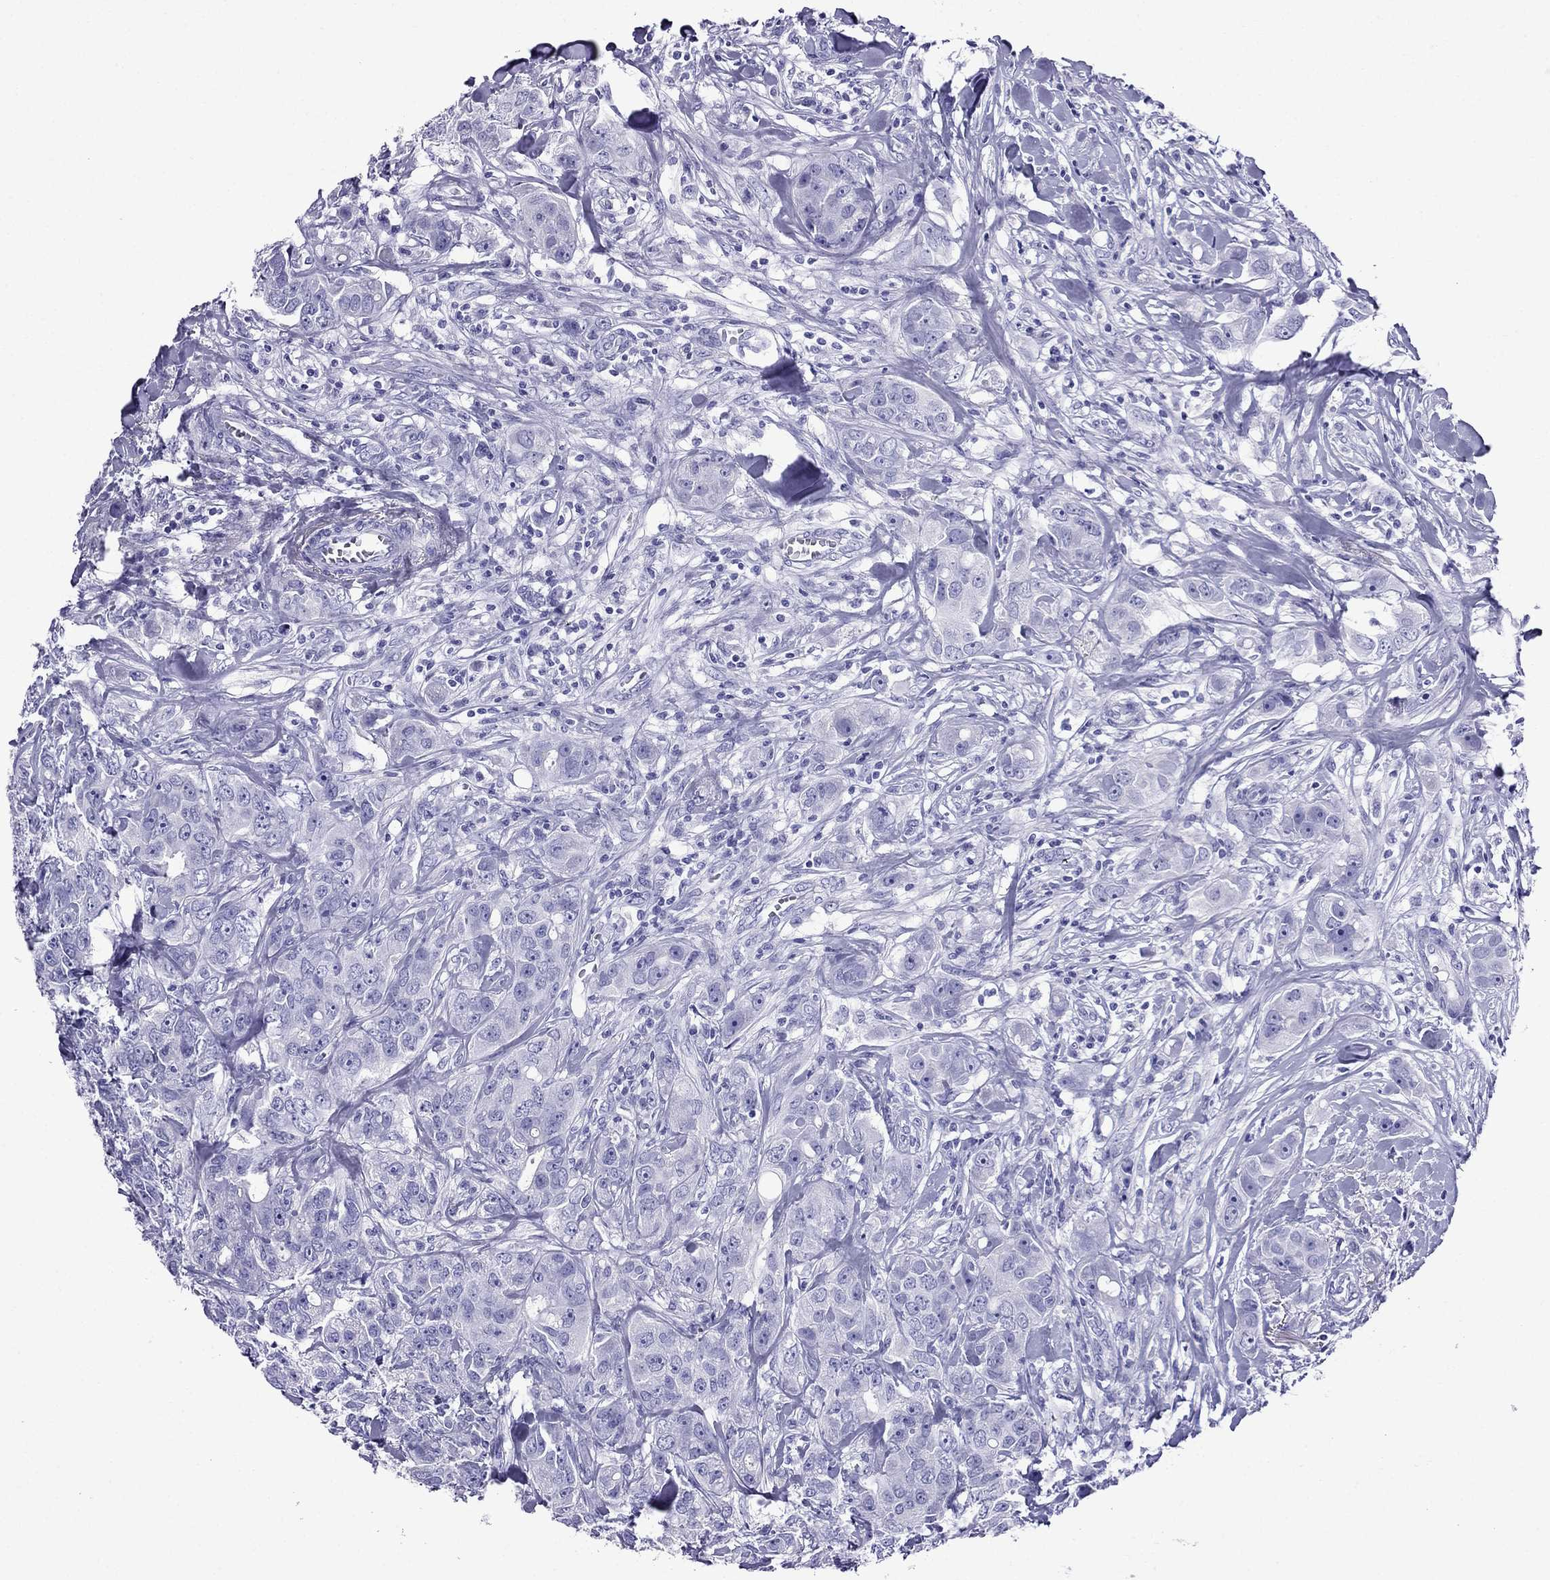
{"staining": {"intensity": "negative", "quantity": "none", "location": "none"}, "tissue": "breast cancer", "cell_type": "Tumor cells", "image_type": "cancer", "snomed": [{"axis": "morphology", "description": "Duct carcinoma"}, {"axis": "topography", "description": "Breast"}], "caption": "This image is of breast cancer (intraductal carcinoma) stained with immunohistochemistry (IHC) to label a protein in brown with the nuclei are counter-stained blue. There is no staining in tumor cells.", "gene": "CRYBA1", "patient": {"sex": "female", "age": 43}}